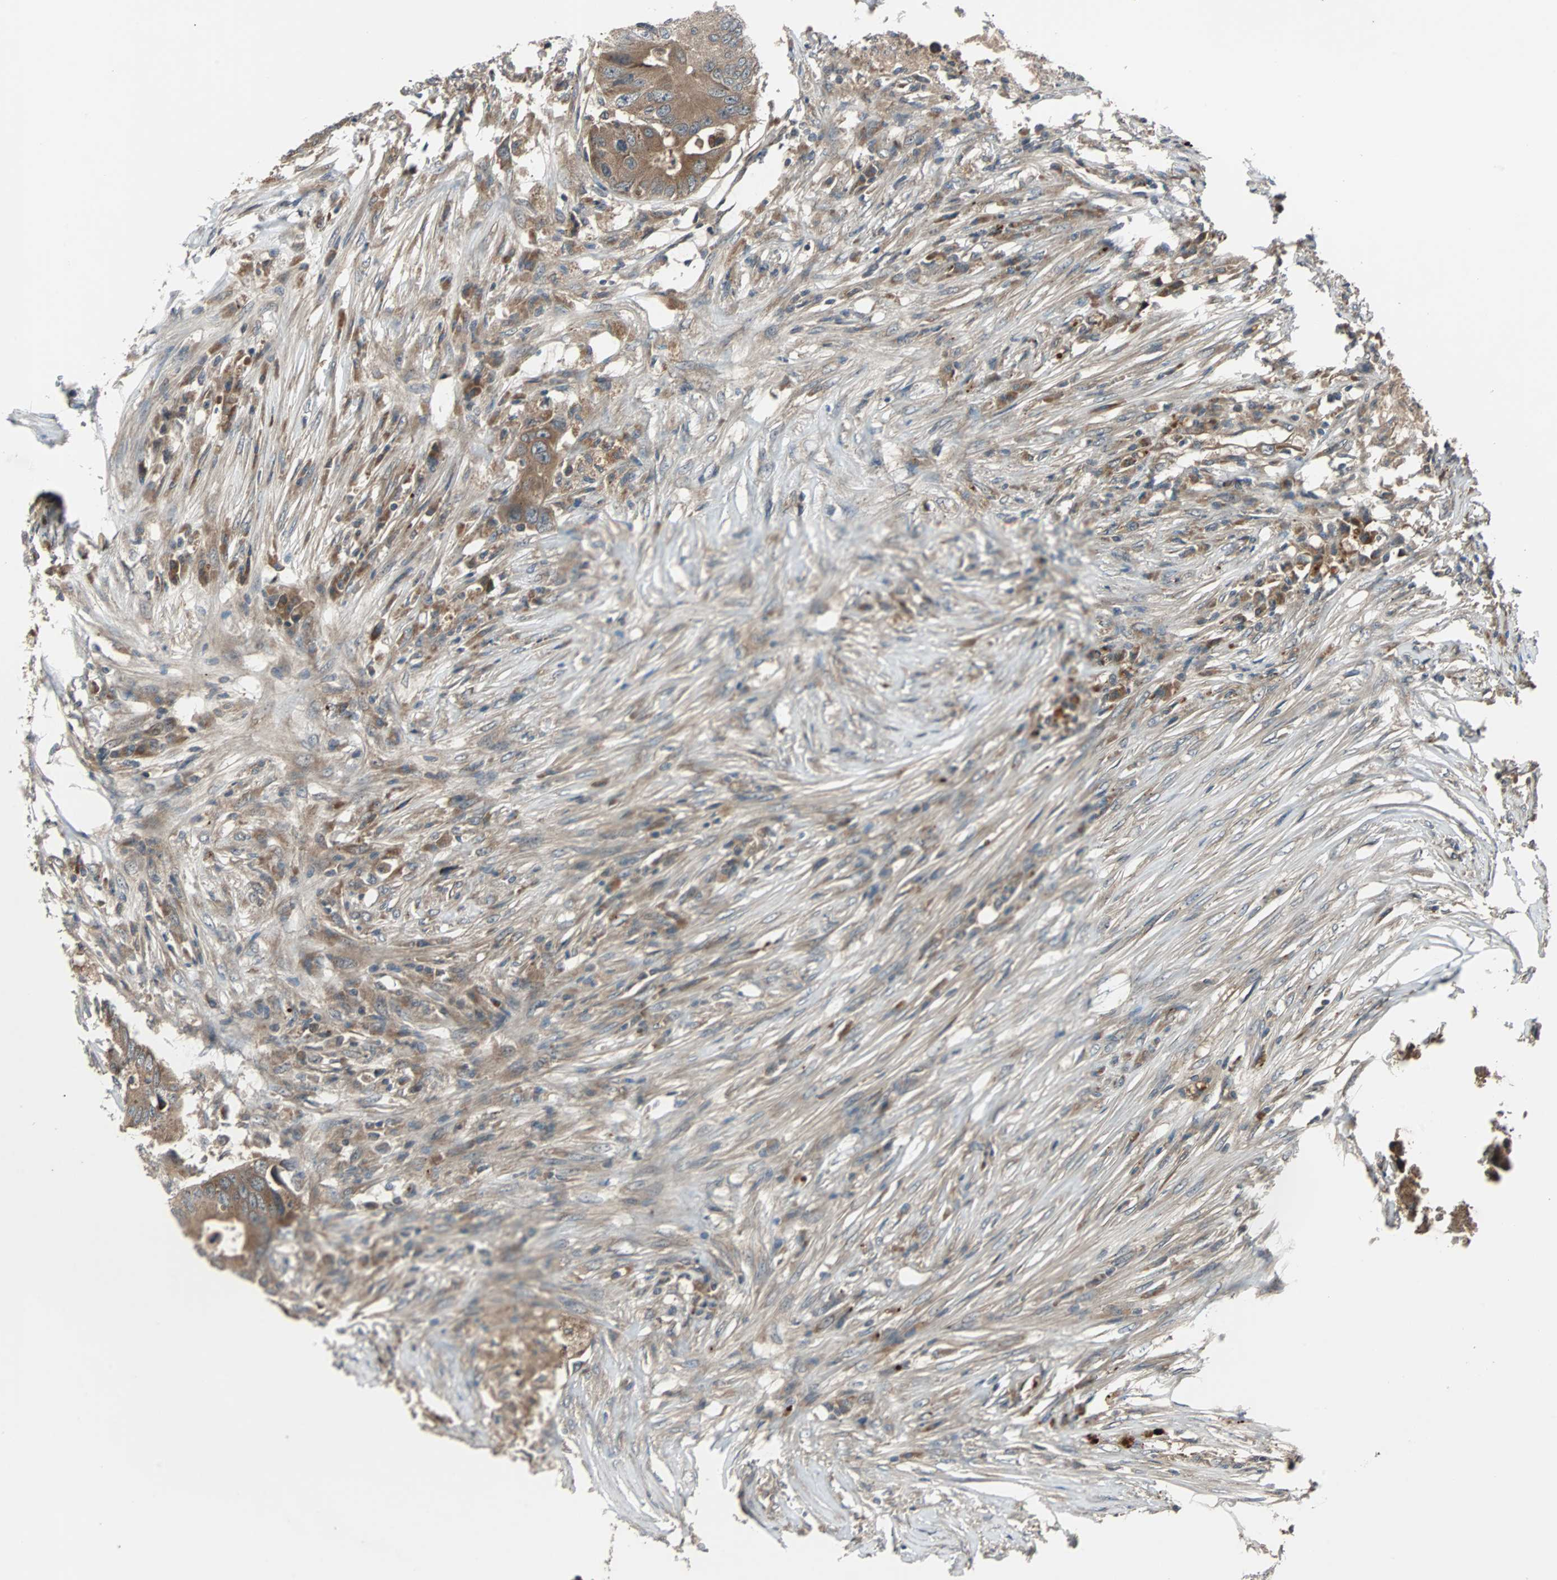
{"staining": {"intensity": "moderate", "quantity": ">75%", "location": "cytoplasmic/membranous"}, "tissue": "colorectal cancer", "cell_type": "Tumor cells", "image_type": "cancer", "snomed": [{"axis": "morphology", "description": "Adenocarcinoma, NOS"}, {"axis": "topography", "description": "Colon"}], "caption": "A brown stain labels moderate cytoplasmic/membranous staining of a protein in colorectal adenocarcinoma tumor cells.", "gene": "ARF1", "patient": {"sex": "male", "age": 71}}